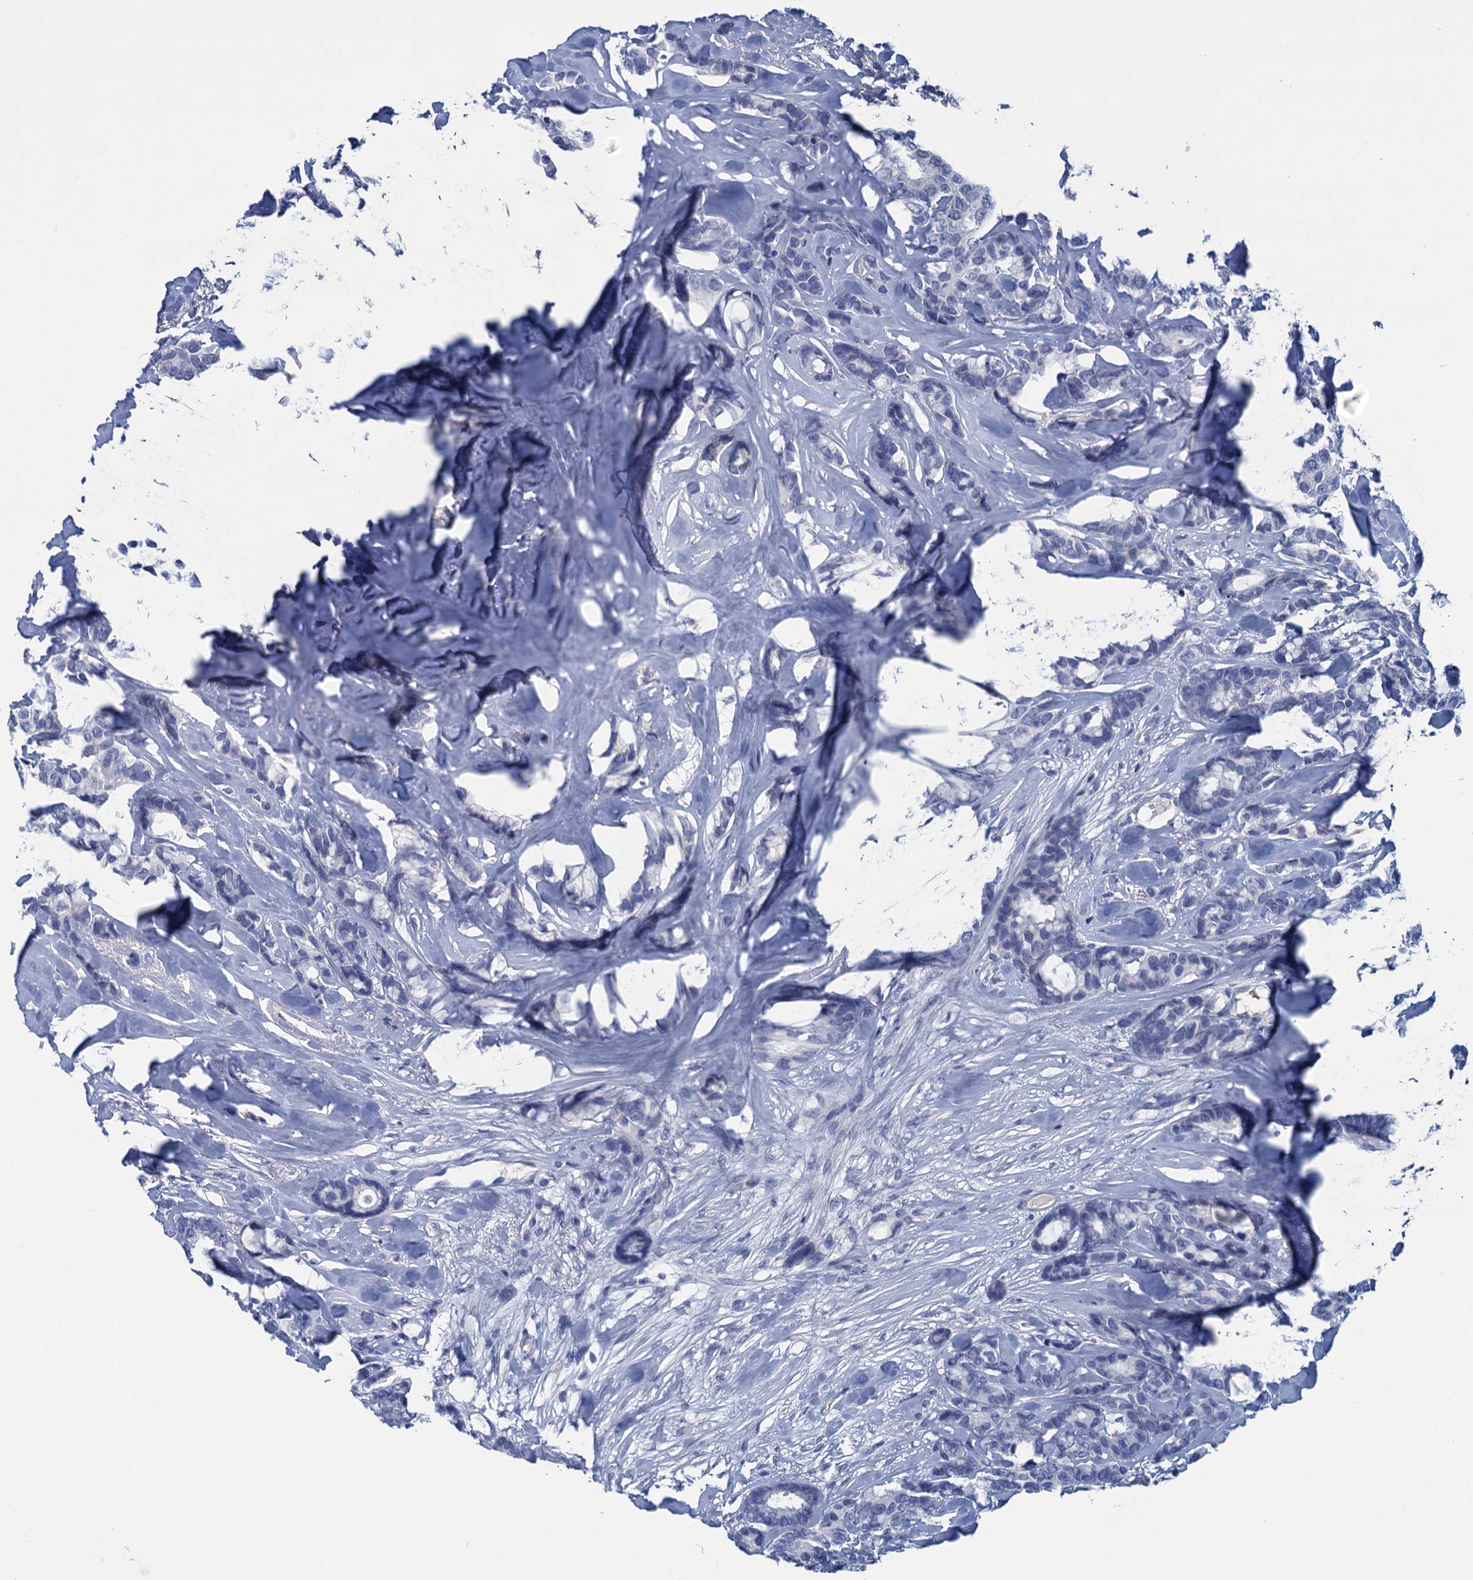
{"staining": {"intensity": "negative", "quantity": "none", "location": "none"}, "tissue": "breast cancer", "cell_type": "Tumor cells", "image_type": "cancer", "snomed": [{"axis": "morphology", "description": "Duct carcinoma"}, {"axis": "topography", "description": "Breast"}], "caption": "This is a histopathology image of immunohistochemistry (IHC) staining of breast cancer, which shows no staining in tumor cells.", "gene": "SCEL", "patient": {"sex": "female", "age": 87}}